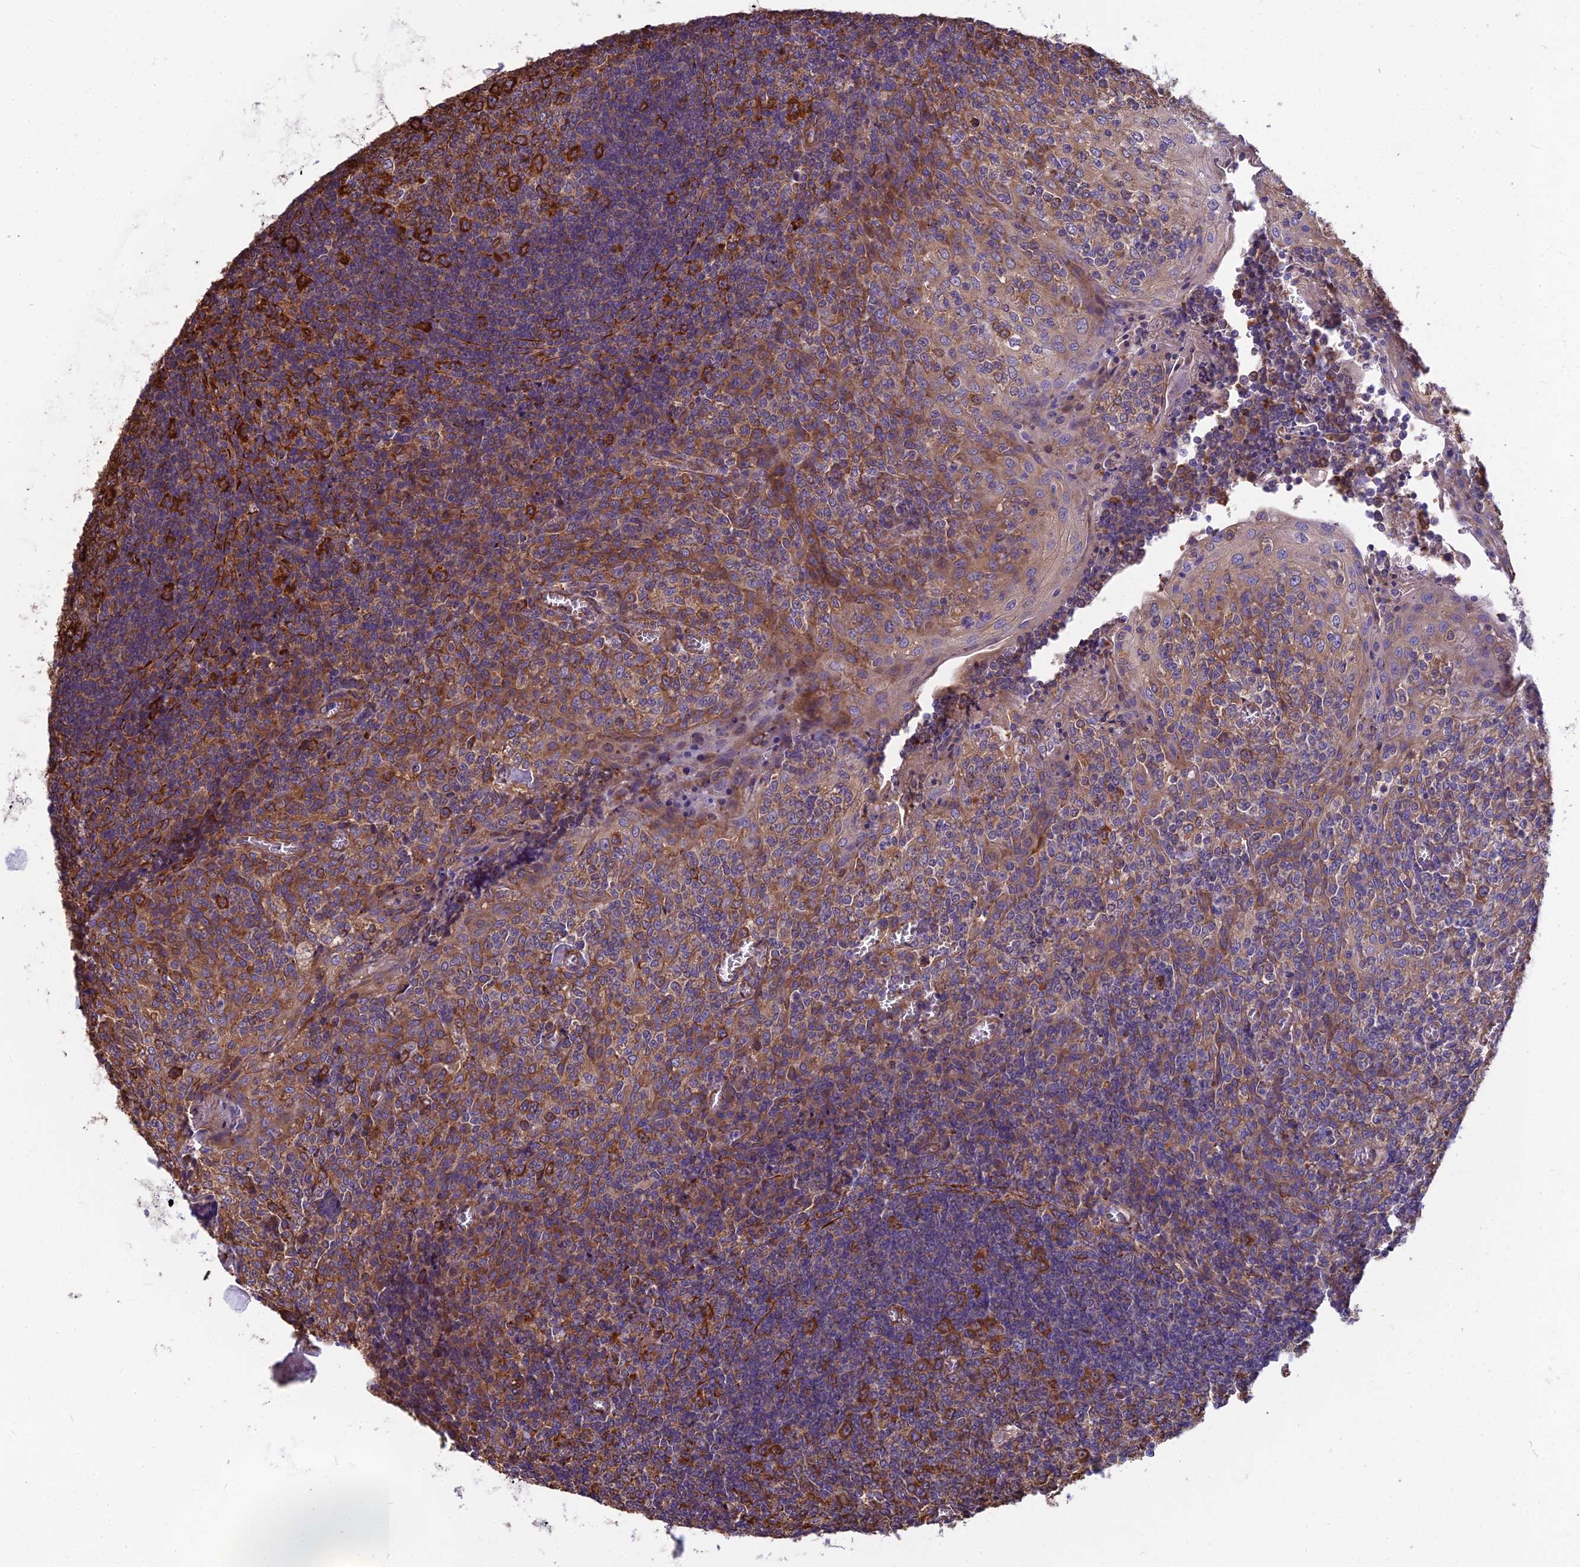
{"staining": {"intensity": "strong", "quantity": "<25%", "location": "cytoplasmic/membranous"}, "tissue": "tonsil", "cell_type": "Germinal center cells", "image_type": "normal", "snomed": [{"axis": "morphology", "description": "Normal tissue, NOS"}, {"axis": "topography", "description": "Tonsil"}], "caption": "This is an image of immunohistochemistry staining of normal tonsil, which shows strong positivity in the cytoplasmic/membranous of germinal center cells.", "gene": "SPDL1", "patient": {"sex": "female", "age": 19}}